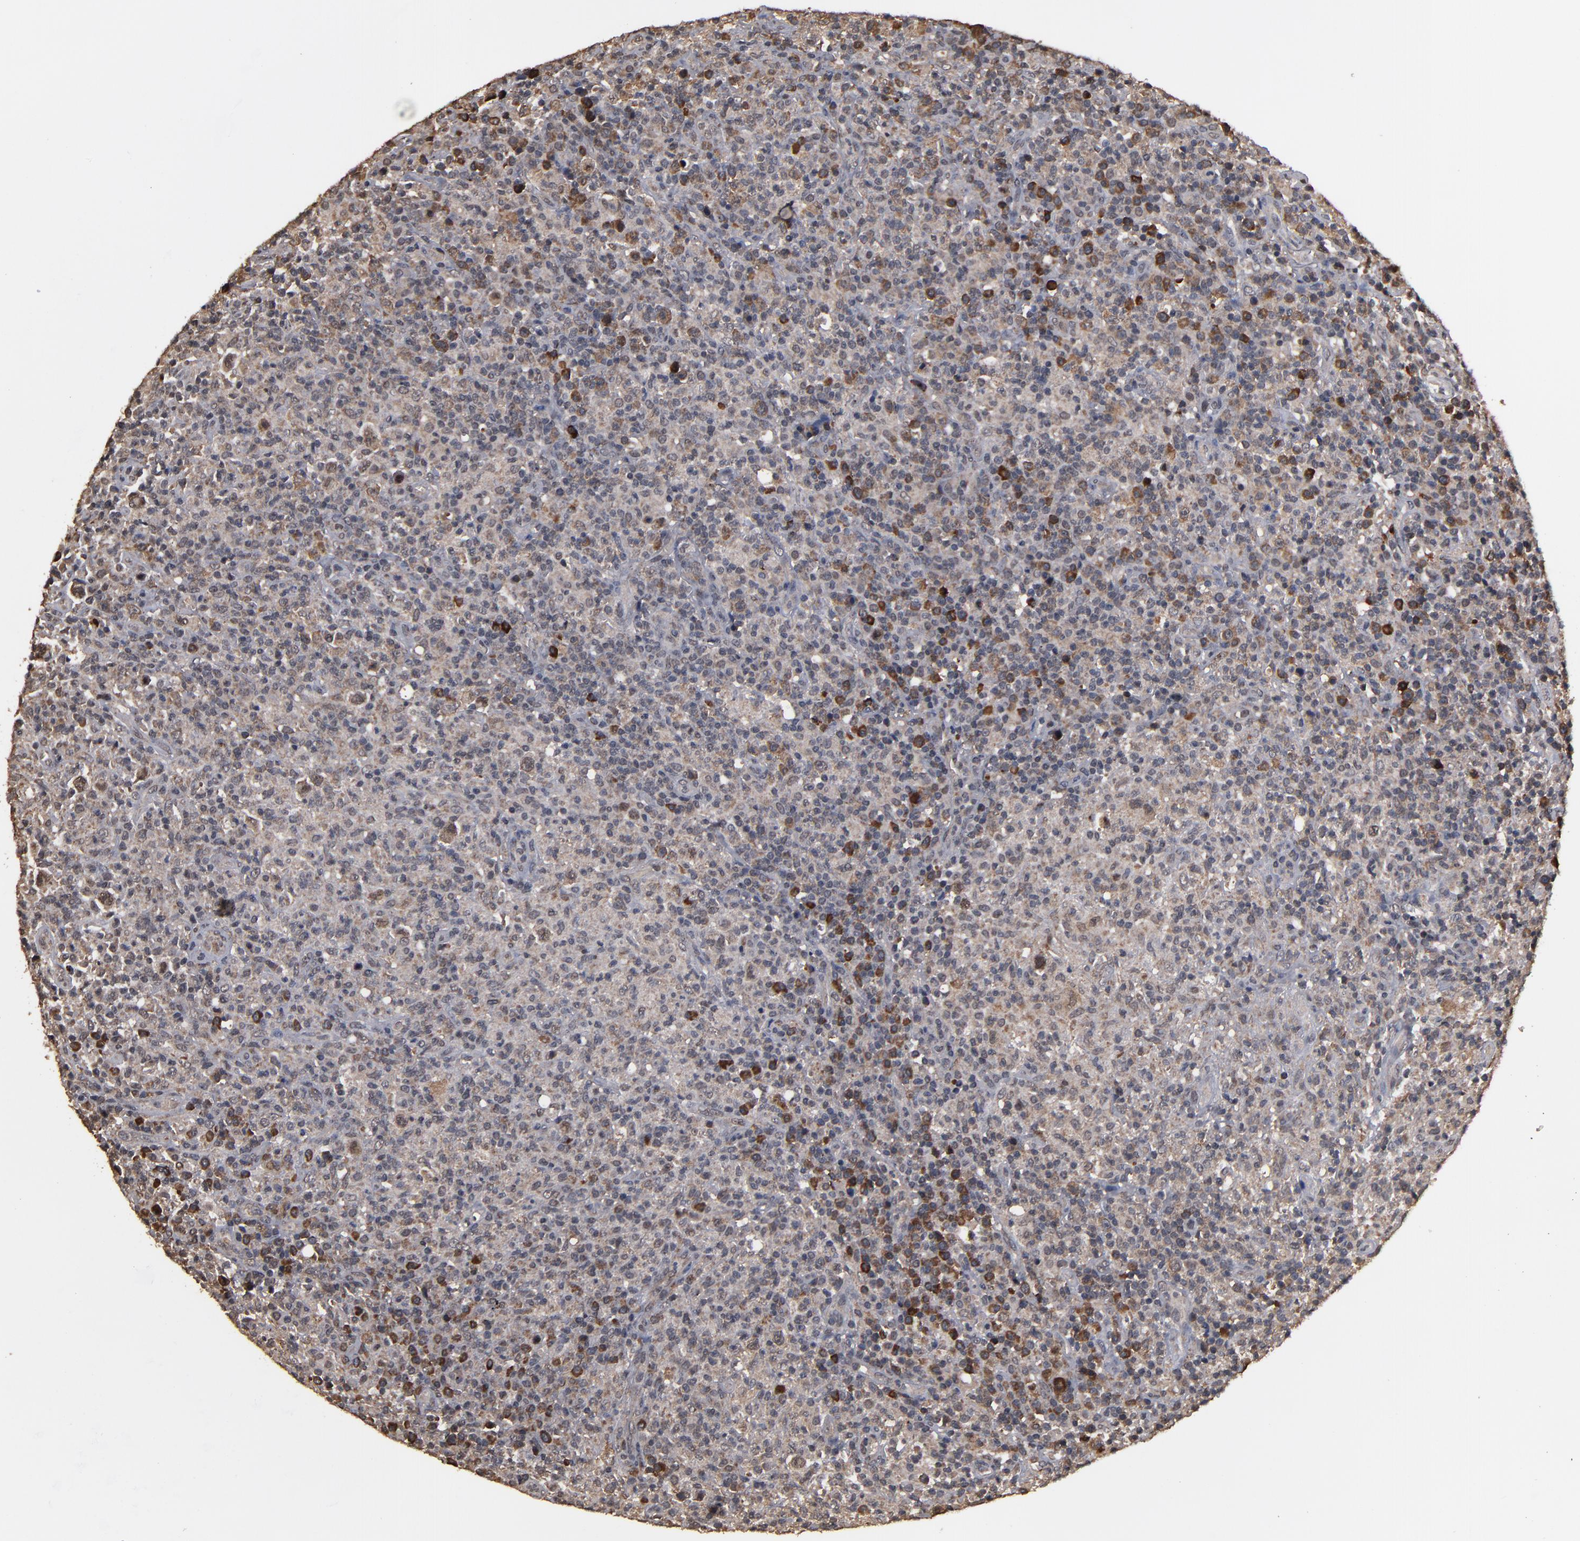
{"staining": {"intensity": "weak", "quantity": ">75%", "location": "cytoplasmic/membranous"}, "tissue": "lymphoma", "cell_type": "Tumor cells", "image_type": "cancer", "snomed": [{"axis": "morphology", "description": "Hodgkin's disease, NOS"}, {"axis": "topography", "description": "Lymph node"}], "caption": "About >75% of tumor cells in human Hodgkin's disease exhibit weak cytoplasmic/membranous protein expression as visualized by brown immunohistochemical staining.", "gene": "NXF2B", "patient": {"sex": "male", "age": 65}}